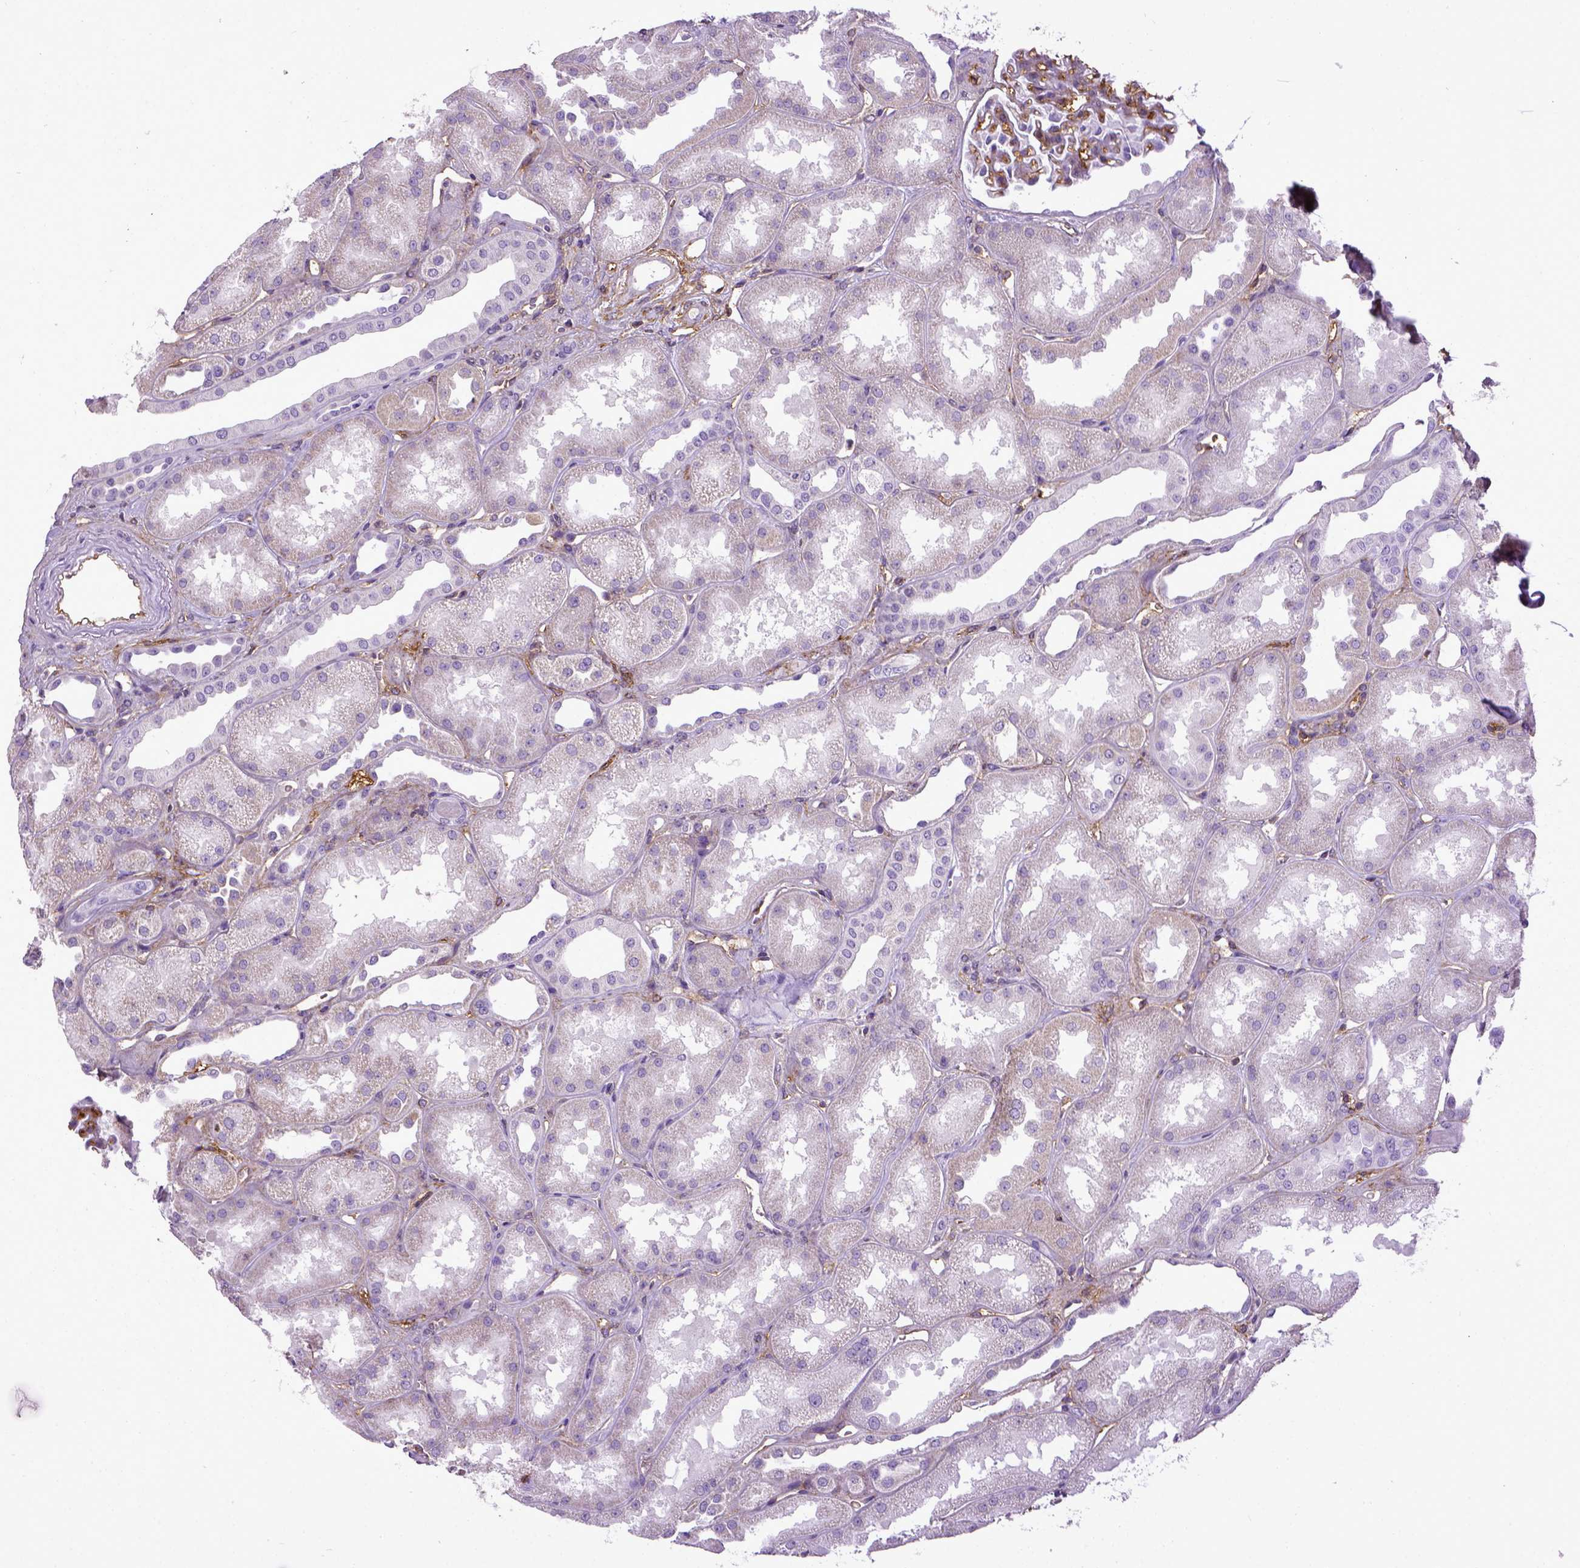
{"staining": {"intensity": "moderate", "quantity": "25%-75%", "location": "cytoplasmic/membranous"}, "tissue": "kidney", "cell_type": "Cells in glomeruli", "image_type": "normal", "snomed": [{"axis": "morphology", "description": "Normal tissue, NOS"}, {"axis": "topography", "description": "Kidney"}], "caption": "IHC of unremarkable human kidney shows medium levels of moderate cytoplasmic/membranous expression in approximately 25%-75% of cells in glomeruli.", "gene": "ENG", "patient": {"sex": "male", "age": 61}}